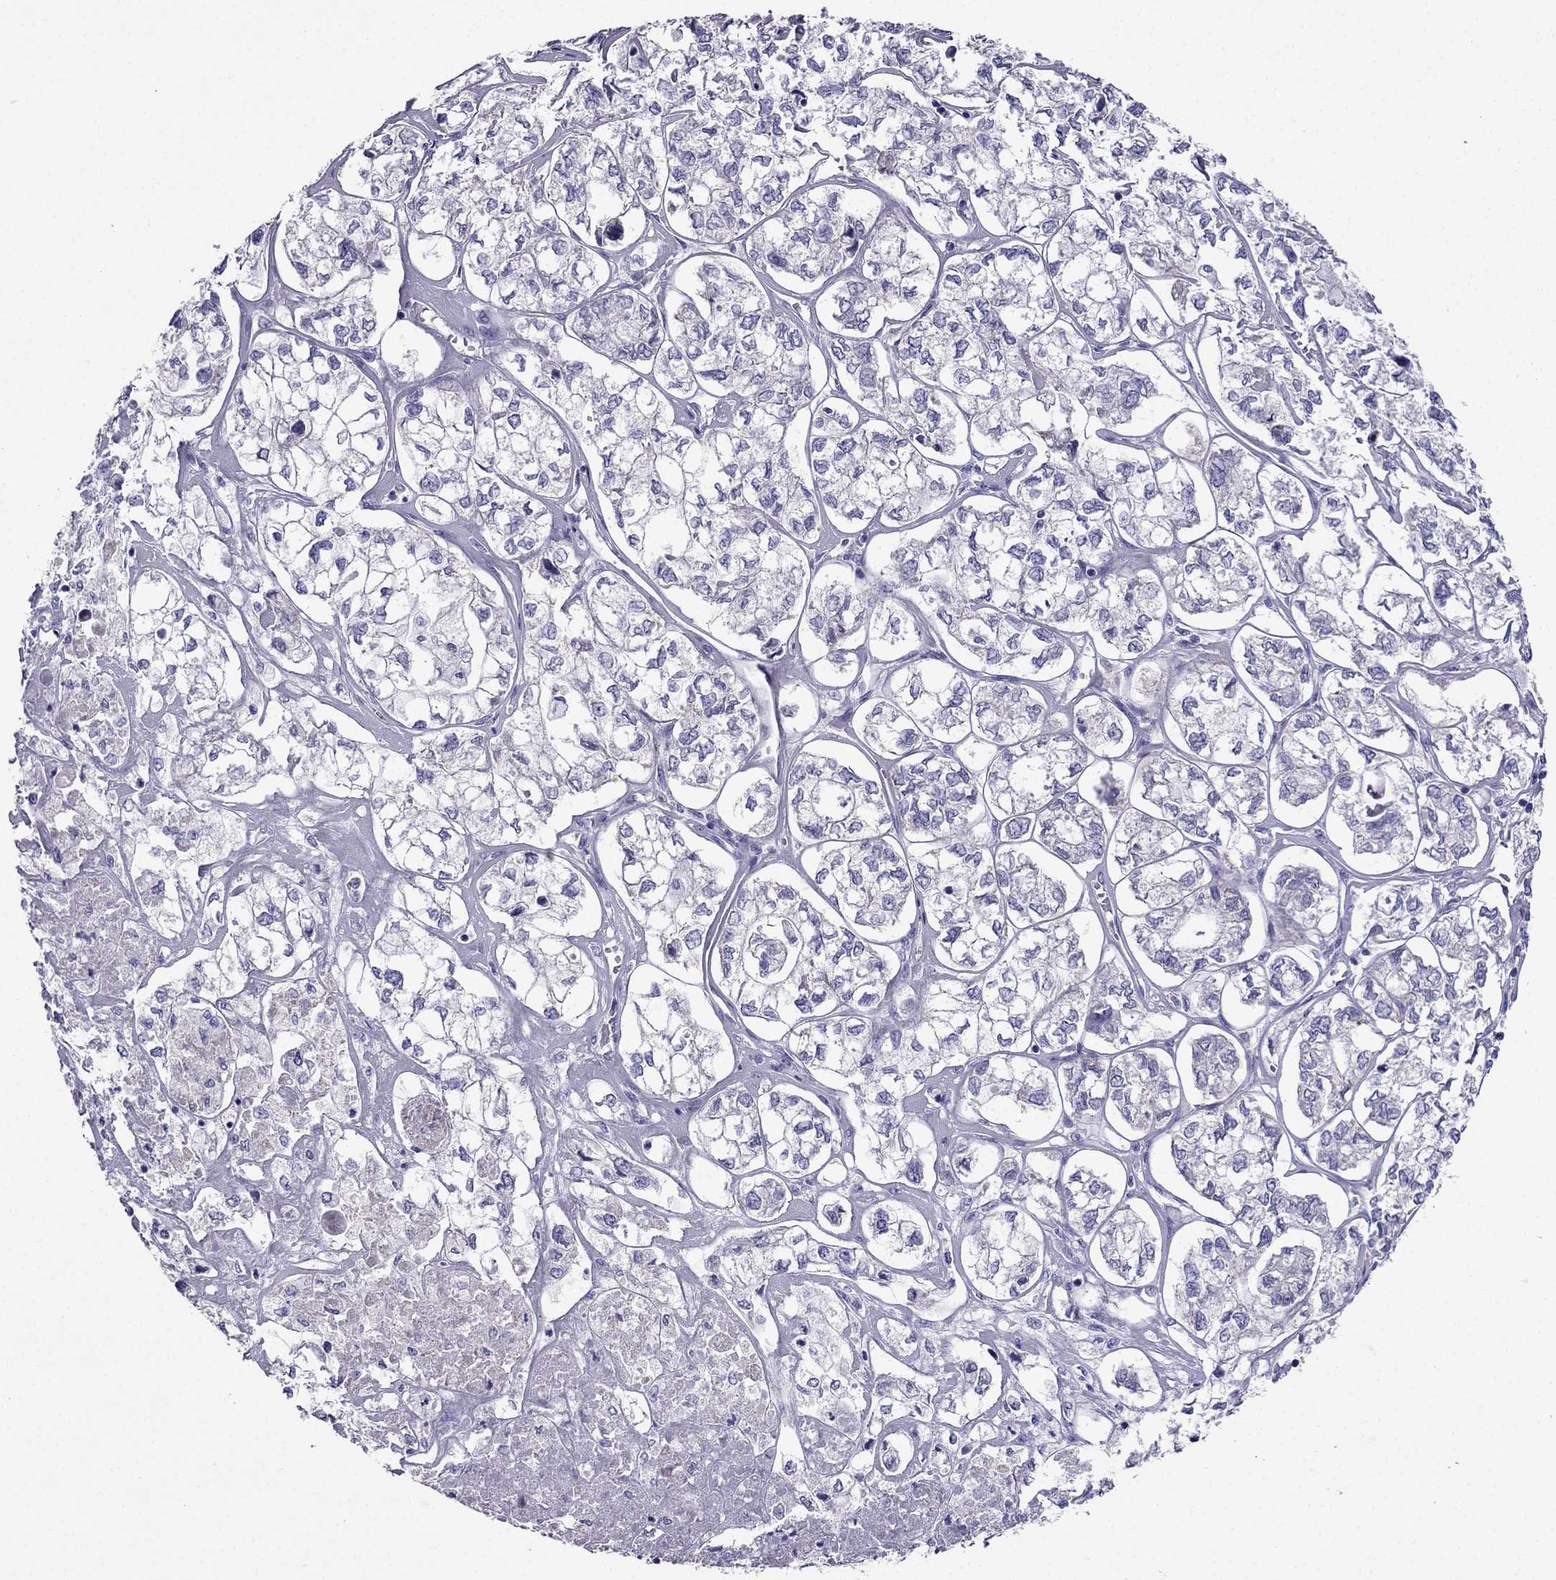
{"staining": {"intensity": "negative", "quantity": "none", "location": "none"}, "tissue": "ovarian cancer", "cell_type": "Tumor cells", "image_type": "cancer", "snomed": [{"axis": "morphology", "description": "Carcinoma, endometroid"}, {"axis": "topography", "description": "Ovary"}], "caption": "A high-resolution photomicrograph shows IHC staining of ovarian cancer (endometroid carcinoma), which demonstrates no significant positivity in tumor cells. The staining is performed using DAB brown chromogen with nuclei counter-stained in using hematoxylin.", "gene": "DSC1", "patient": {"sex": "female", "age": 64}}